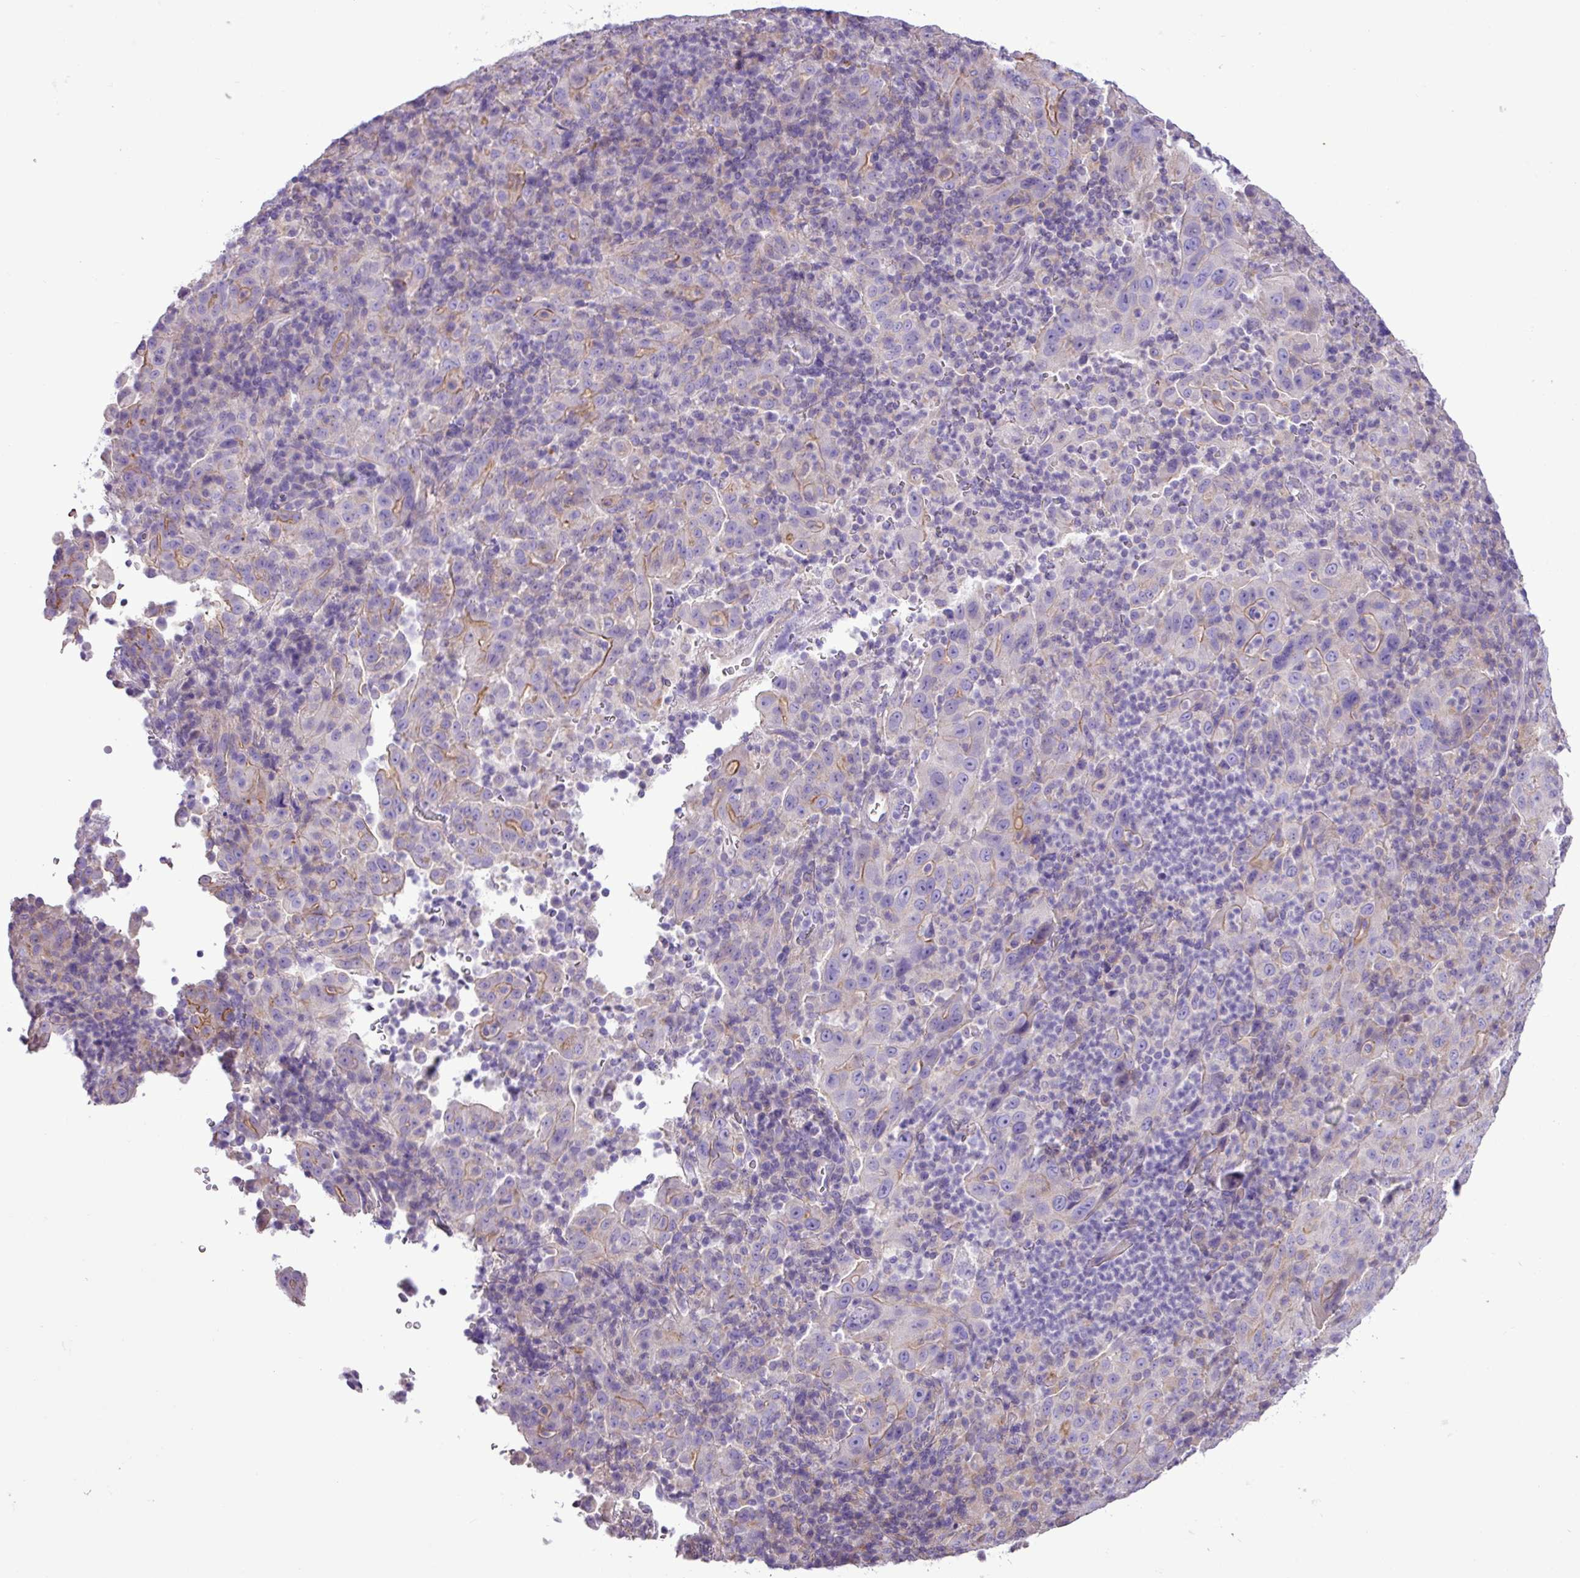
{"staining": {"intensity": "moderate", "quantity": "<25%", "location": "cytoplasmic/membranous"}, "tissue": "pancreatic cancer", "cell_type": "Tumor cells", "image_type": "cancer", "snomed": [{"axis": "morphology", "description": "Adenocarcinoma, NOS"}, {"axis": "topography", "description": "Pancreas"}], "caption": "A micrograph of pancreatic cancer (adenocarcinoma) stained for a protein reveals moderate cytoplasmic/membranous brown staining in tumor cells. (Brightfield microscopy of DAB IHC at high magnification).", "gene": "ZNF334", "patient": {"sex": "male", "age": 63}}